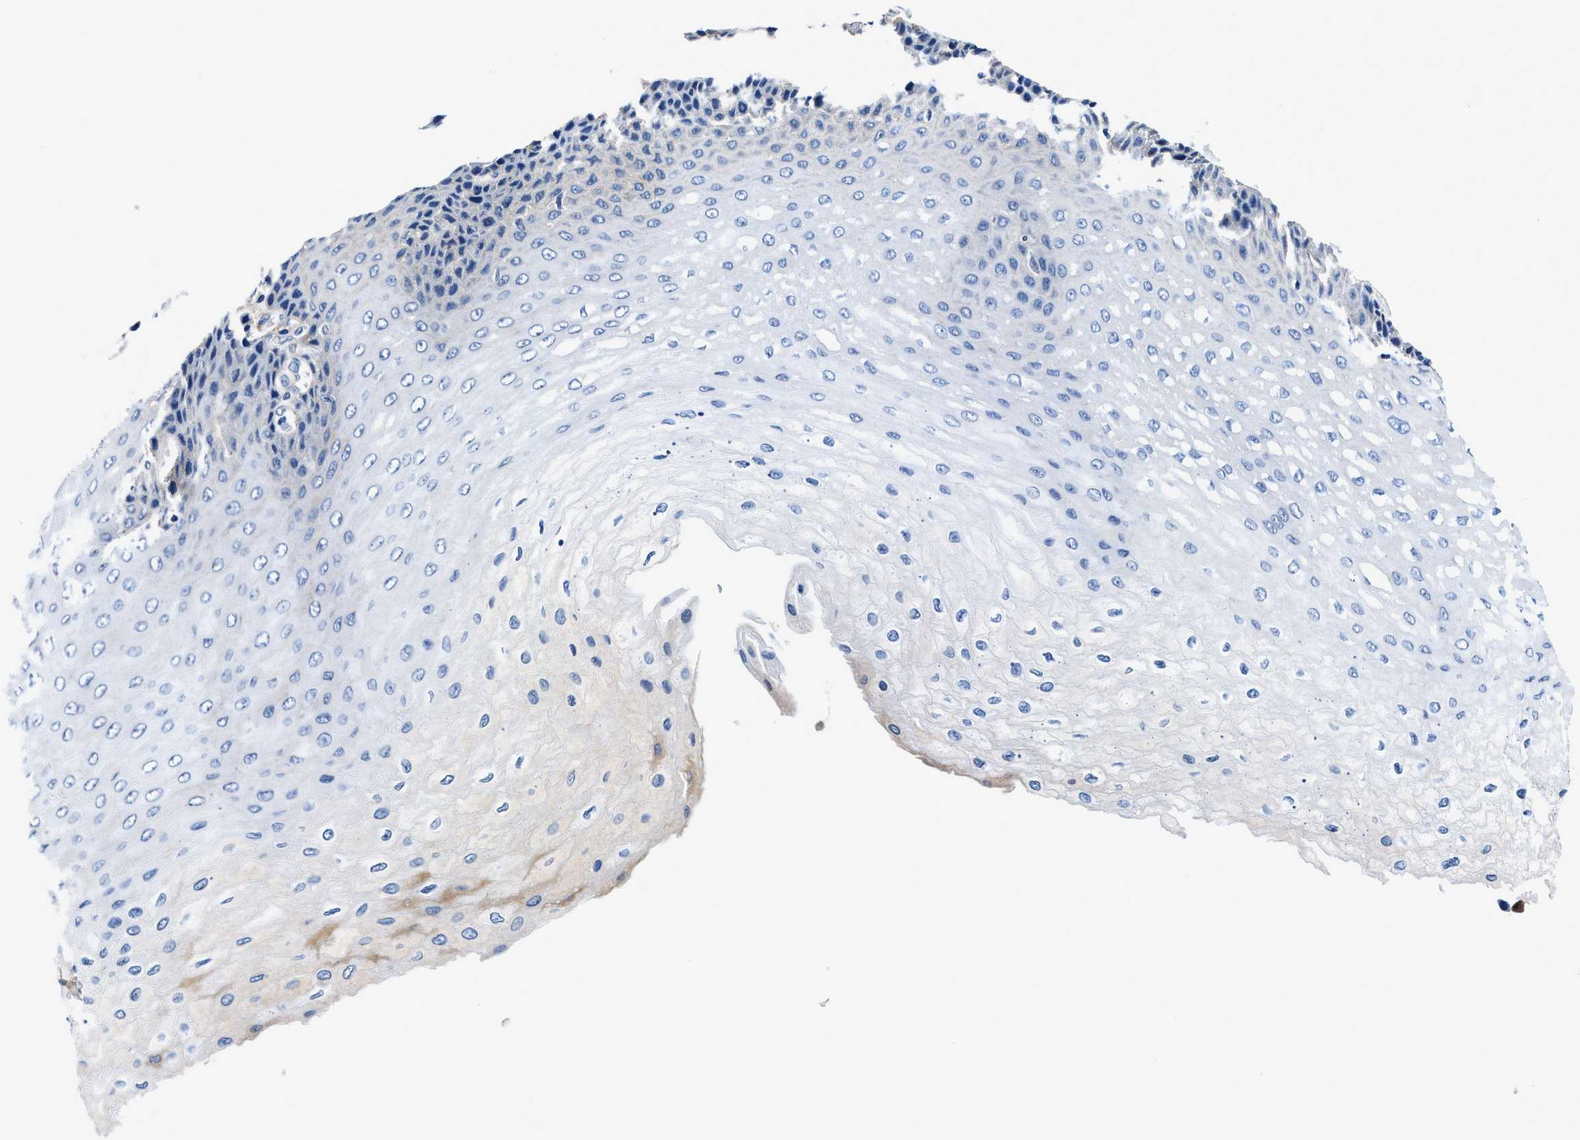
{"staining": {"intensity": "negative", "quantity": "none", "location": "none"}, "tissue": "esophagus", "cell_type": "Squamous epithelial cells", "image_type": "normal", "snomed": [{"axis": "morphology", "description": "Normal tissue, NOS"}, {"axis": "topography", "description": "Esophagus"}], "caption": "Human esophagus stained for a protein using immunohistochemistry exhibits no staining in squamous epithelial cells.", "gene": "ZFAND3", "patient": {"sex": "female", "age": 72}}